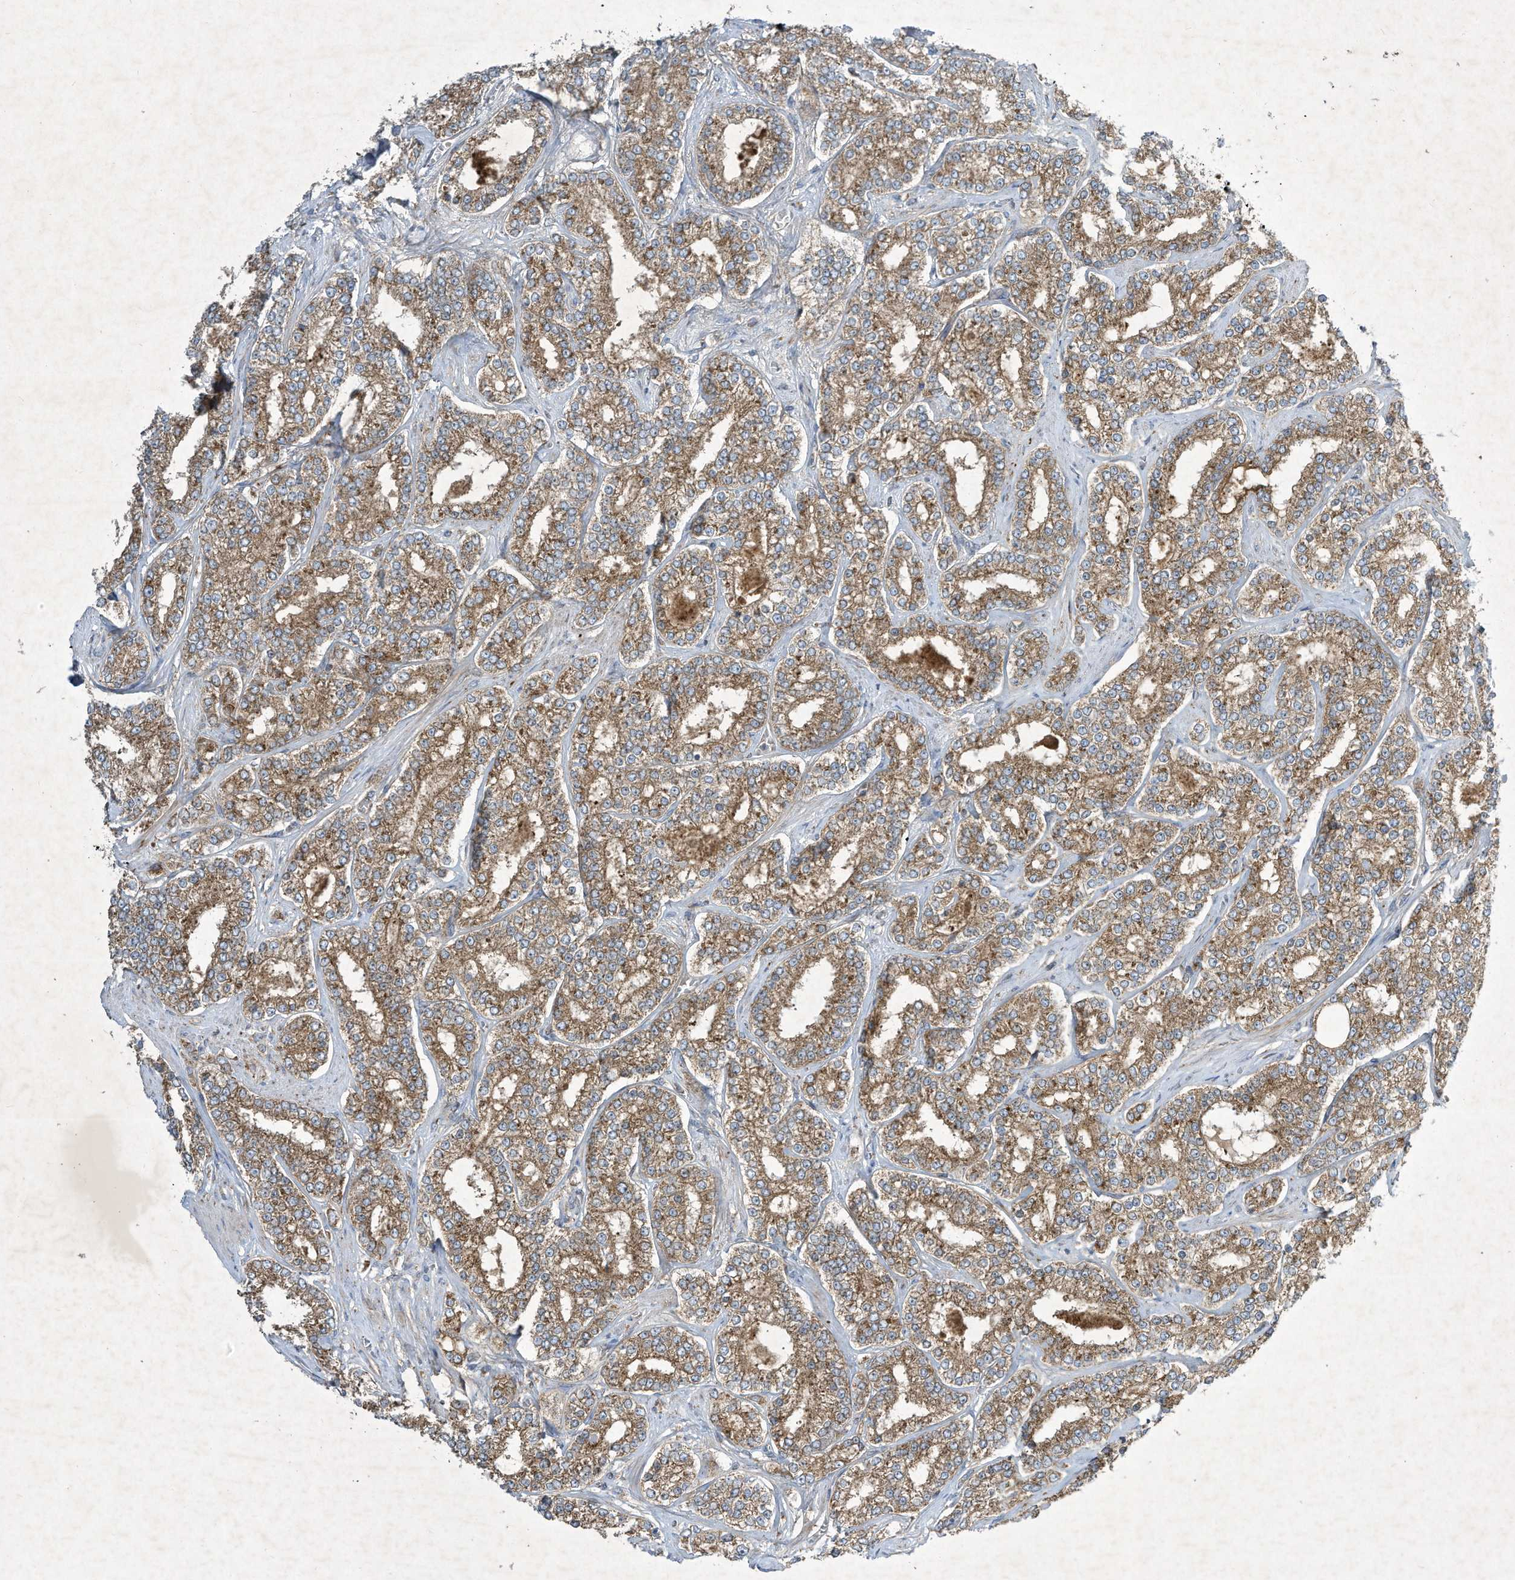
{"staining": {"intensity": "moderate", "quantity": ">75%", "location": "cytoplasmic/membranous"}, "tissue": "prostate cancer", "cell_type": "Tumor cells", "image_type": "cancer", "snomed": [{"axis": "morphology", "description": "Normal tissue, NOS"}, {"axis": "morphology", "description": "Adenocarcinoma, High grade"}, {"axis": "topography", "description": "Prostate"}], "caption": "Prostate cancer tissue exhibits moderate cytoplasmic/membranous positivity in approximately >75% of tumor cells", "gene": "SYNJ2", "patient": {"sex": "male", "age": 83}}